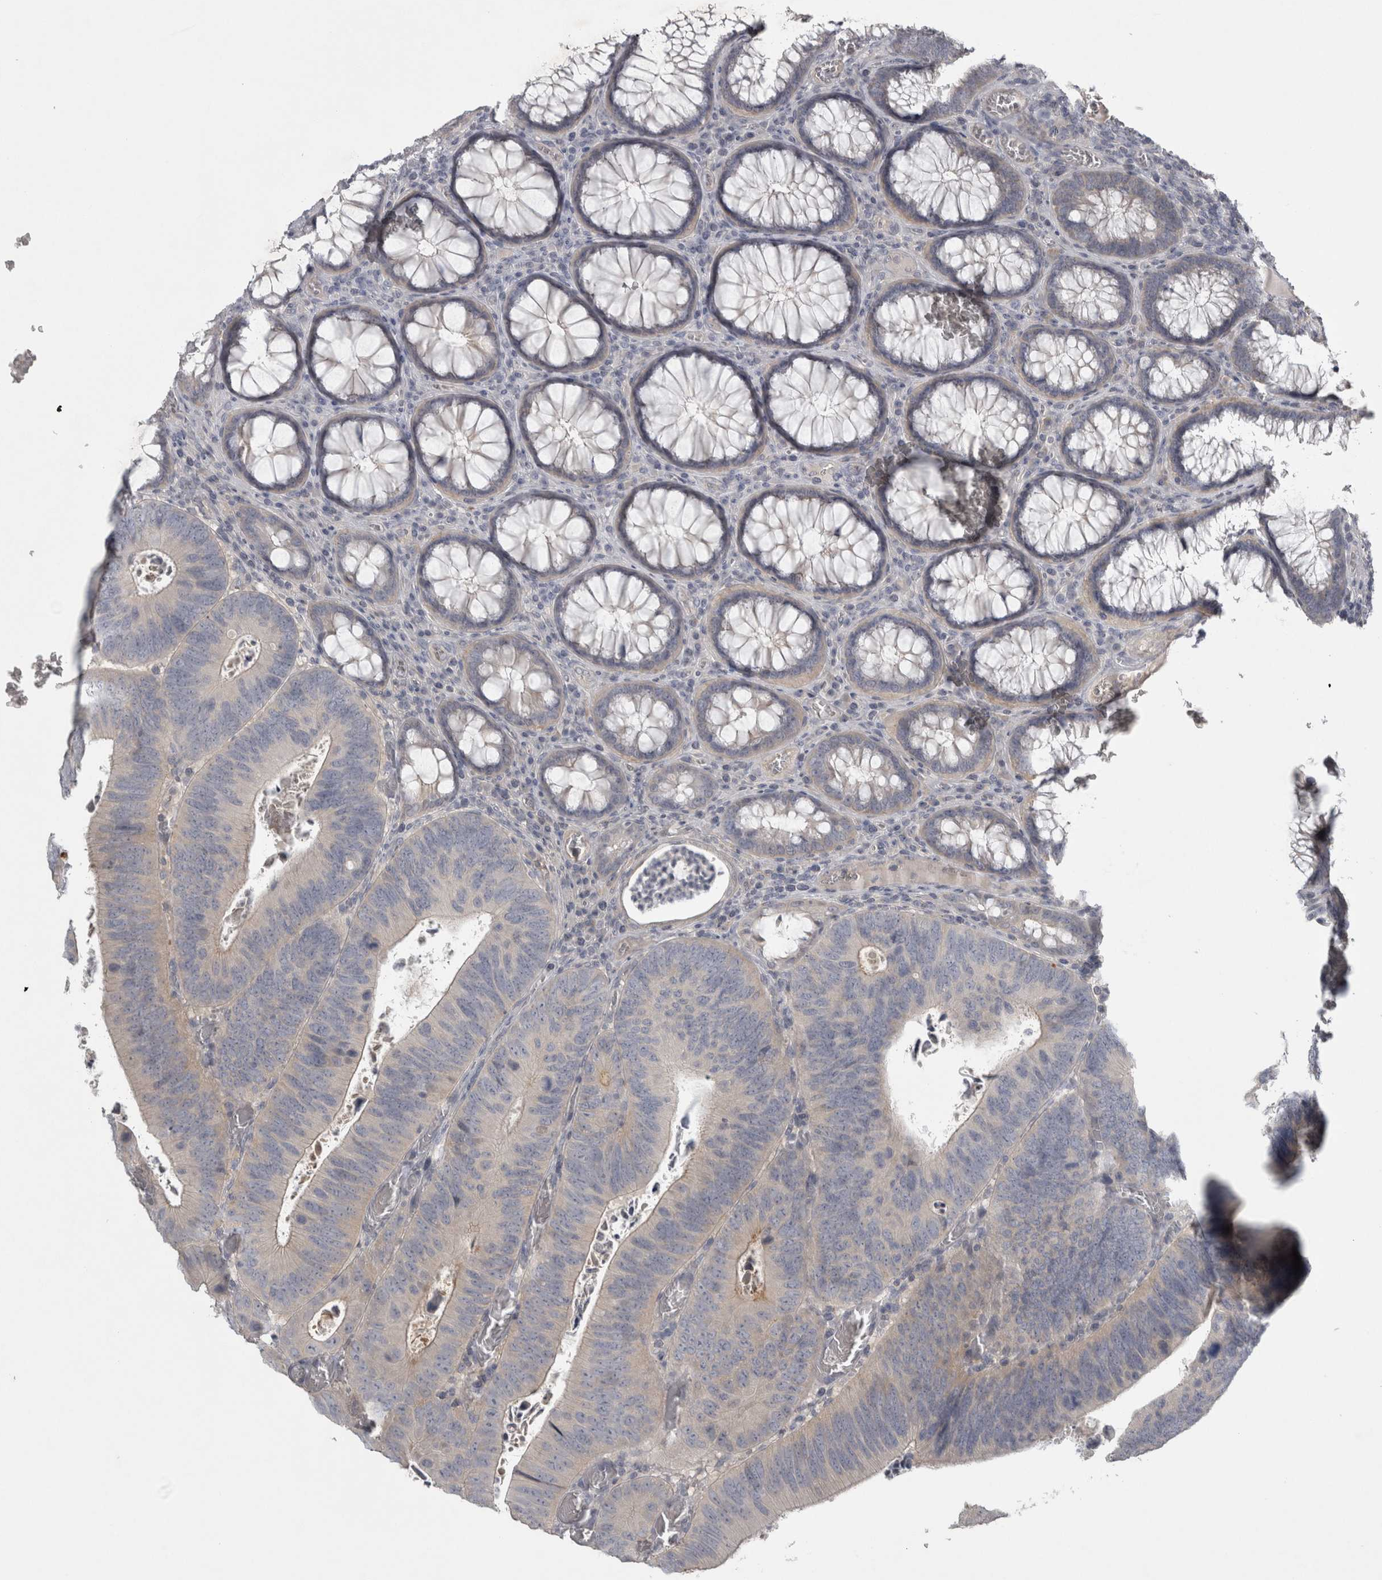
{"staining": {"intensity": "negative", "quantity": "none", "location": "none"}, "tissue": "colorectal cancer", "cell_type": "Tumor cells", "image_type": "cancer", "snomed": [{"axis": "morphology", "description": "Inflammation, NOS"}, {"axis": "morphology", "description": "Adenocarcinoma, NOS"}, {"axis": "topography", "description": "Colon"}], "caption": "Immunohistochemical staining of colorectal adenocarcinoma displays no significant expression in tumor cells.", "gene": "ENPP7", "patient": {"sex": "male", "age": 72}}